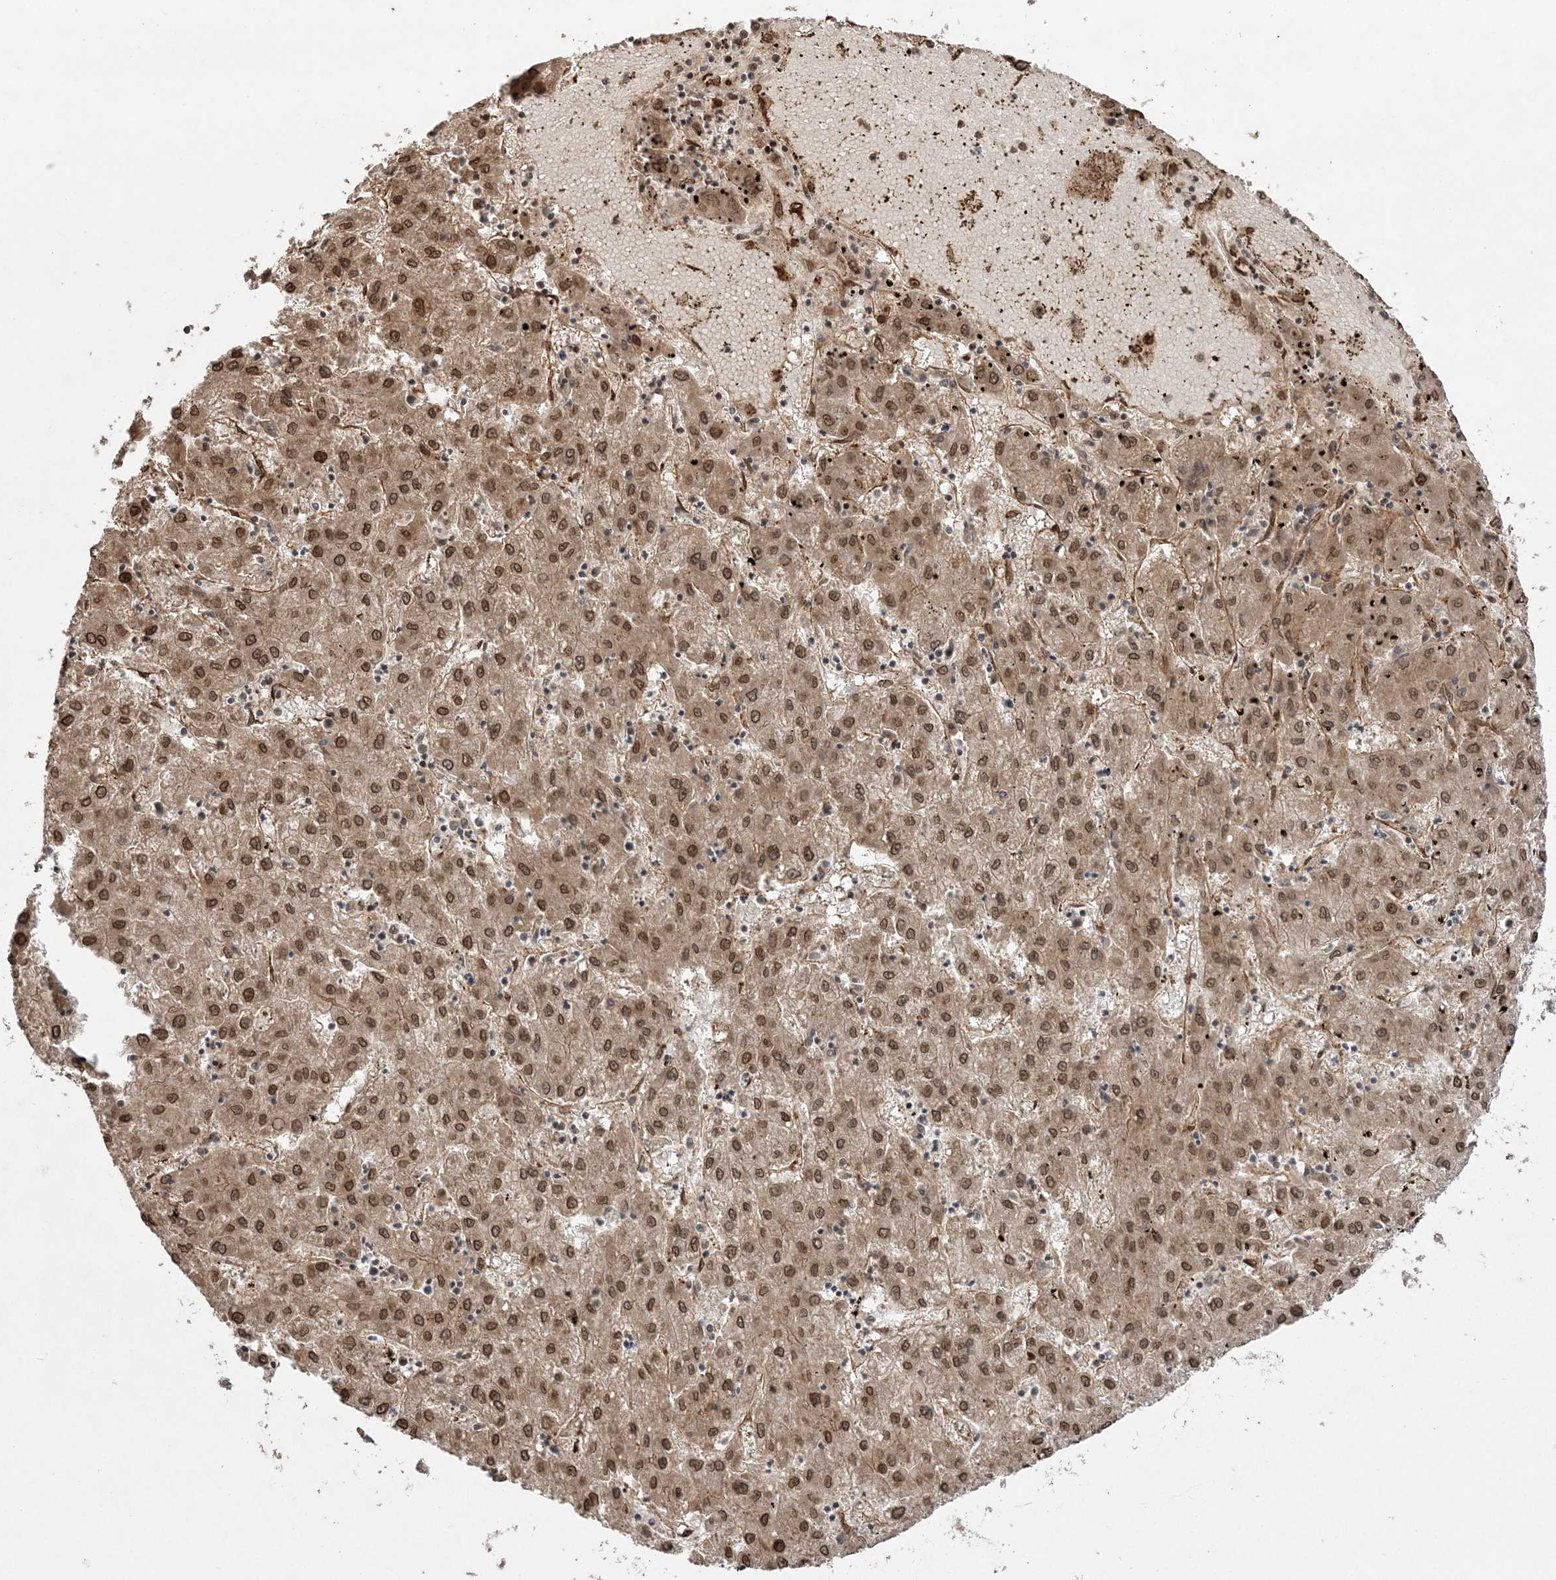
{"staining": {"intensity": "moderate", "quantity": ">75%", "location": "cytoplasmic/membranous,nuclear"}, "tissue": "liver cancer", "cell_type": "Tumor cells", "image_type": "cancer", "snomed": [{"axis": "morphology", "description": "Carcinoma, Hepatocellular, NOS"}, {"axis": "topography", "description": "Liver"}], "caption": "Immunohistochemistry (IHC) of hepatocellular carcinoma (liver) displays medium levels of moderate cytoplasmic/membranous and nuclear positivity in approximately >75% of tumor cells.", "gene": "ETAA1", "patient": {"sex": "male", "age": 72}}